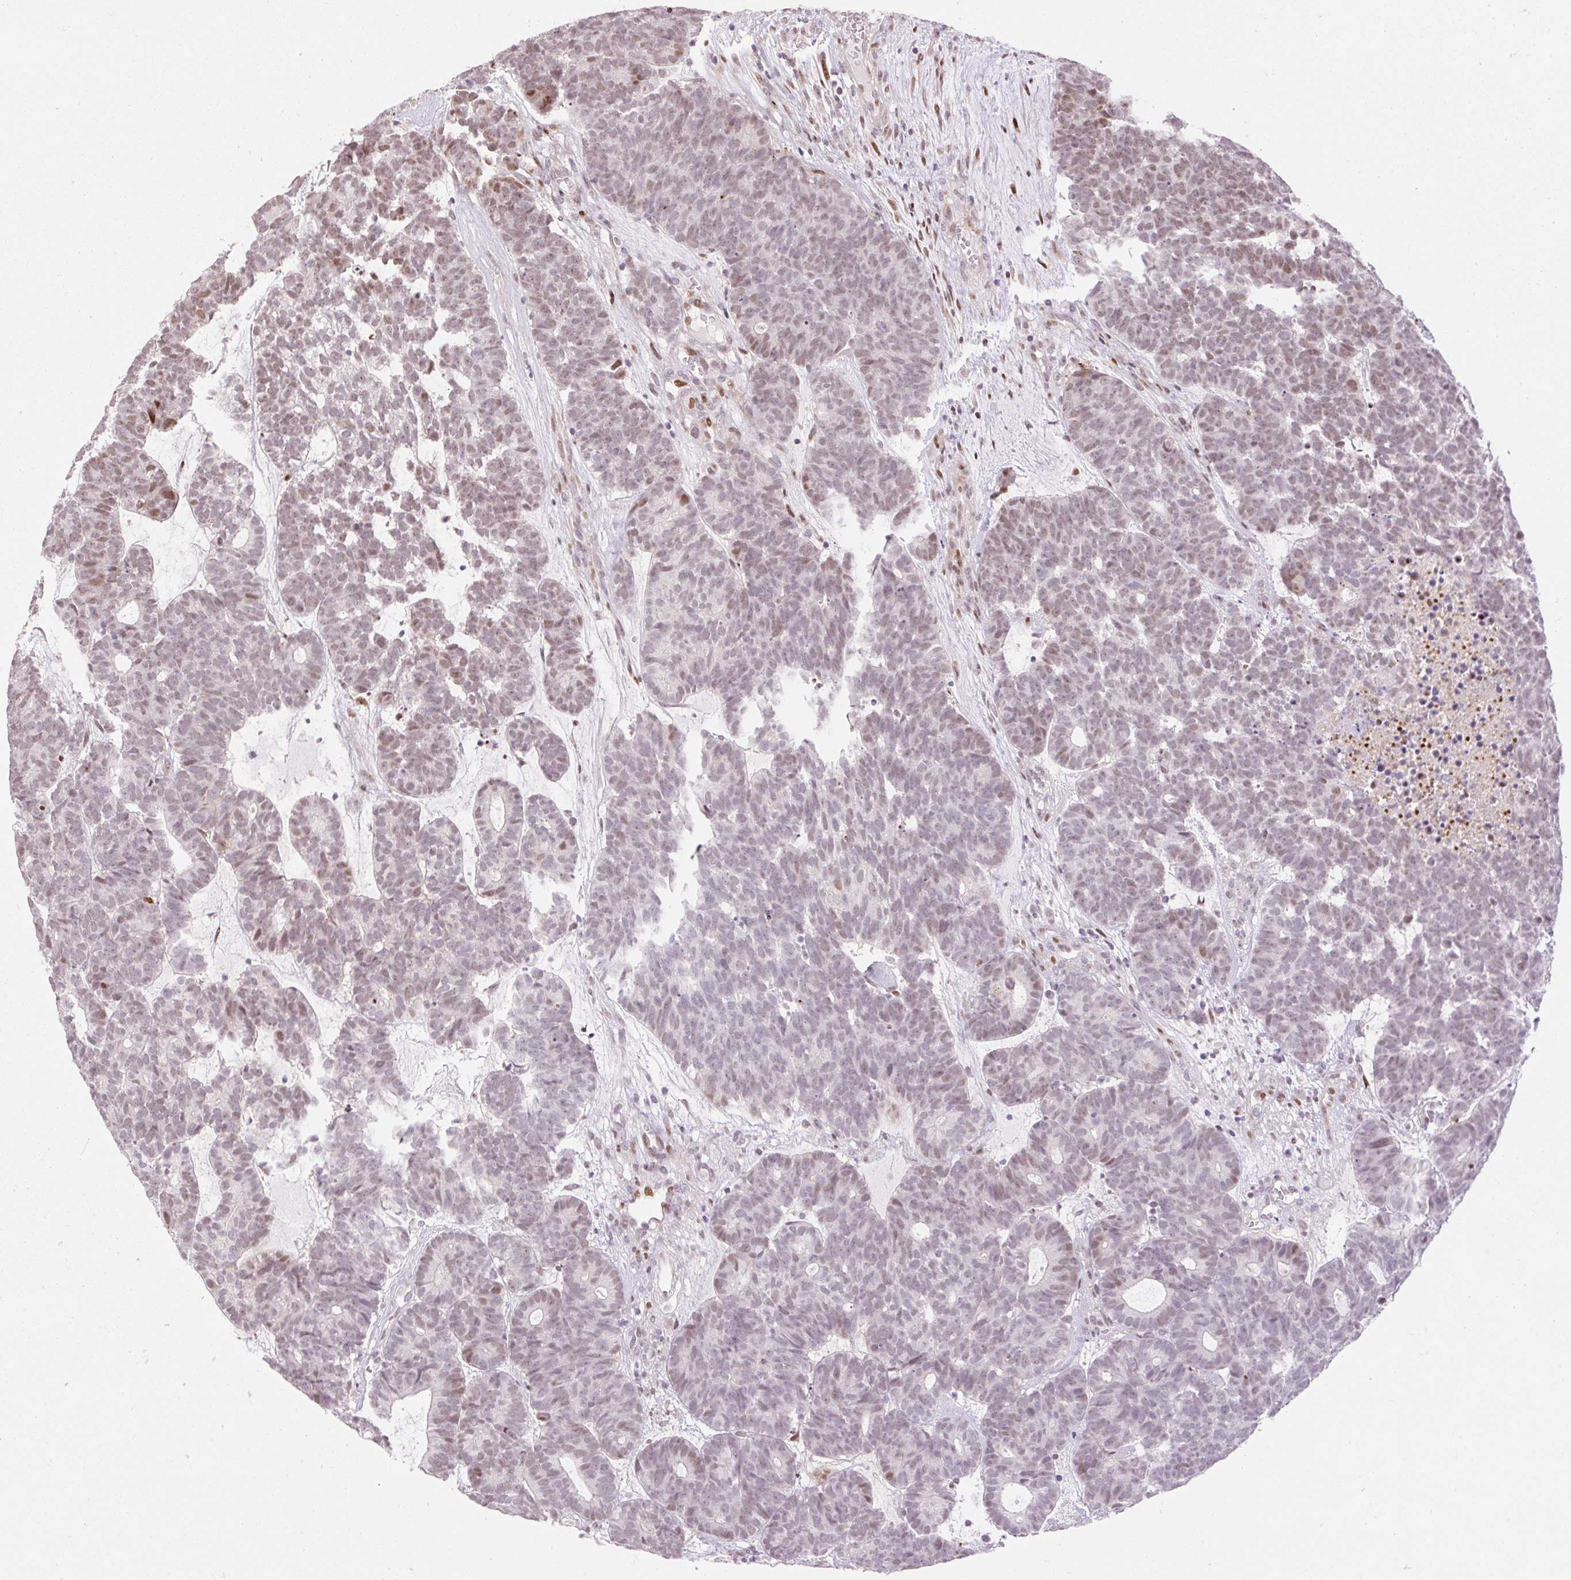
{"staining": {"intensity": "moderate", "quantity": "25%-75%", "location": "nuclear"}, "tissue": "head and neck cancer", "cell_type": "Tumor cells", "image_type": "cancer", "snomed": [{"axis": "morphology", "description": "Adenocarcinoma, NOS"}, {"axis": "topography", "description": "Head-Neck"}], "caption": "IHC photomicrograph of neoplastic tissue: head and neck cancer (adenocarcinoma) stained using immunohistochemistry (IHC) shows medium levels of moderate protein expression localized specifically in the nuclear of tumor cells, appearing as a nuclear brown color.", "gene": "RIPPLY3", "patient": {"sex": "female", "age": 81}}